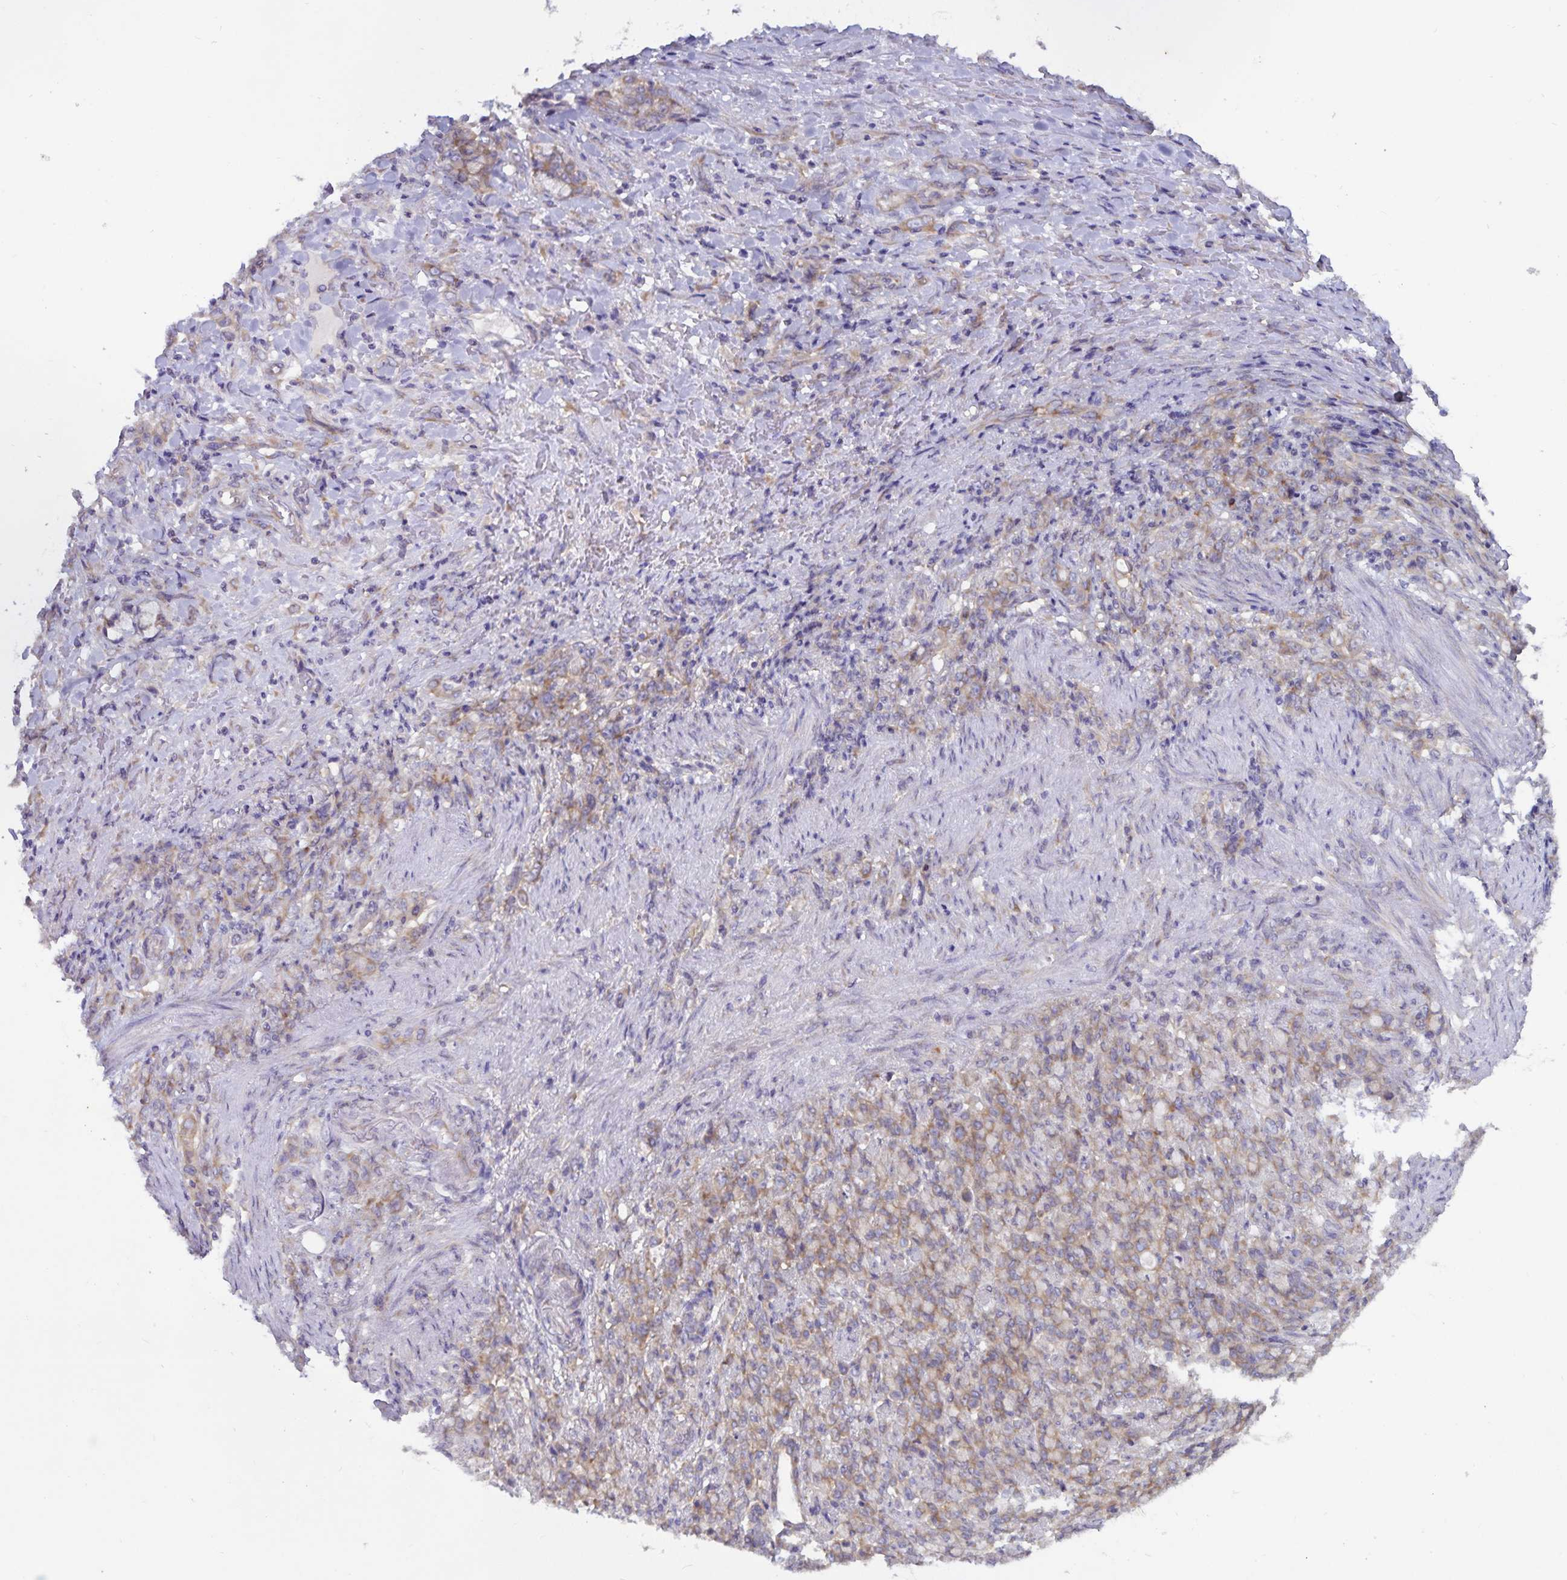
{"staining": {"intensity": "weak", "quantity": ">75%", "location": "cytoplasmic/membranous"}, "tissue": "stomach cancer", "cell_type": "Tumor cells", "image_type": "cancer", "snomed": [{"axis": "morphology", "description": "Adenocarcinoma, NOS"}, {"axis": "topography", "description": "Stomach"}], "caption": "Brown immunohistochemical staining in human stomach cancer reveals weak cytoplasmic/membranous positivity in about >75% of tumor cells.", "gene": "FAM120A", "patient": {"sex": "female", "age": 79}}